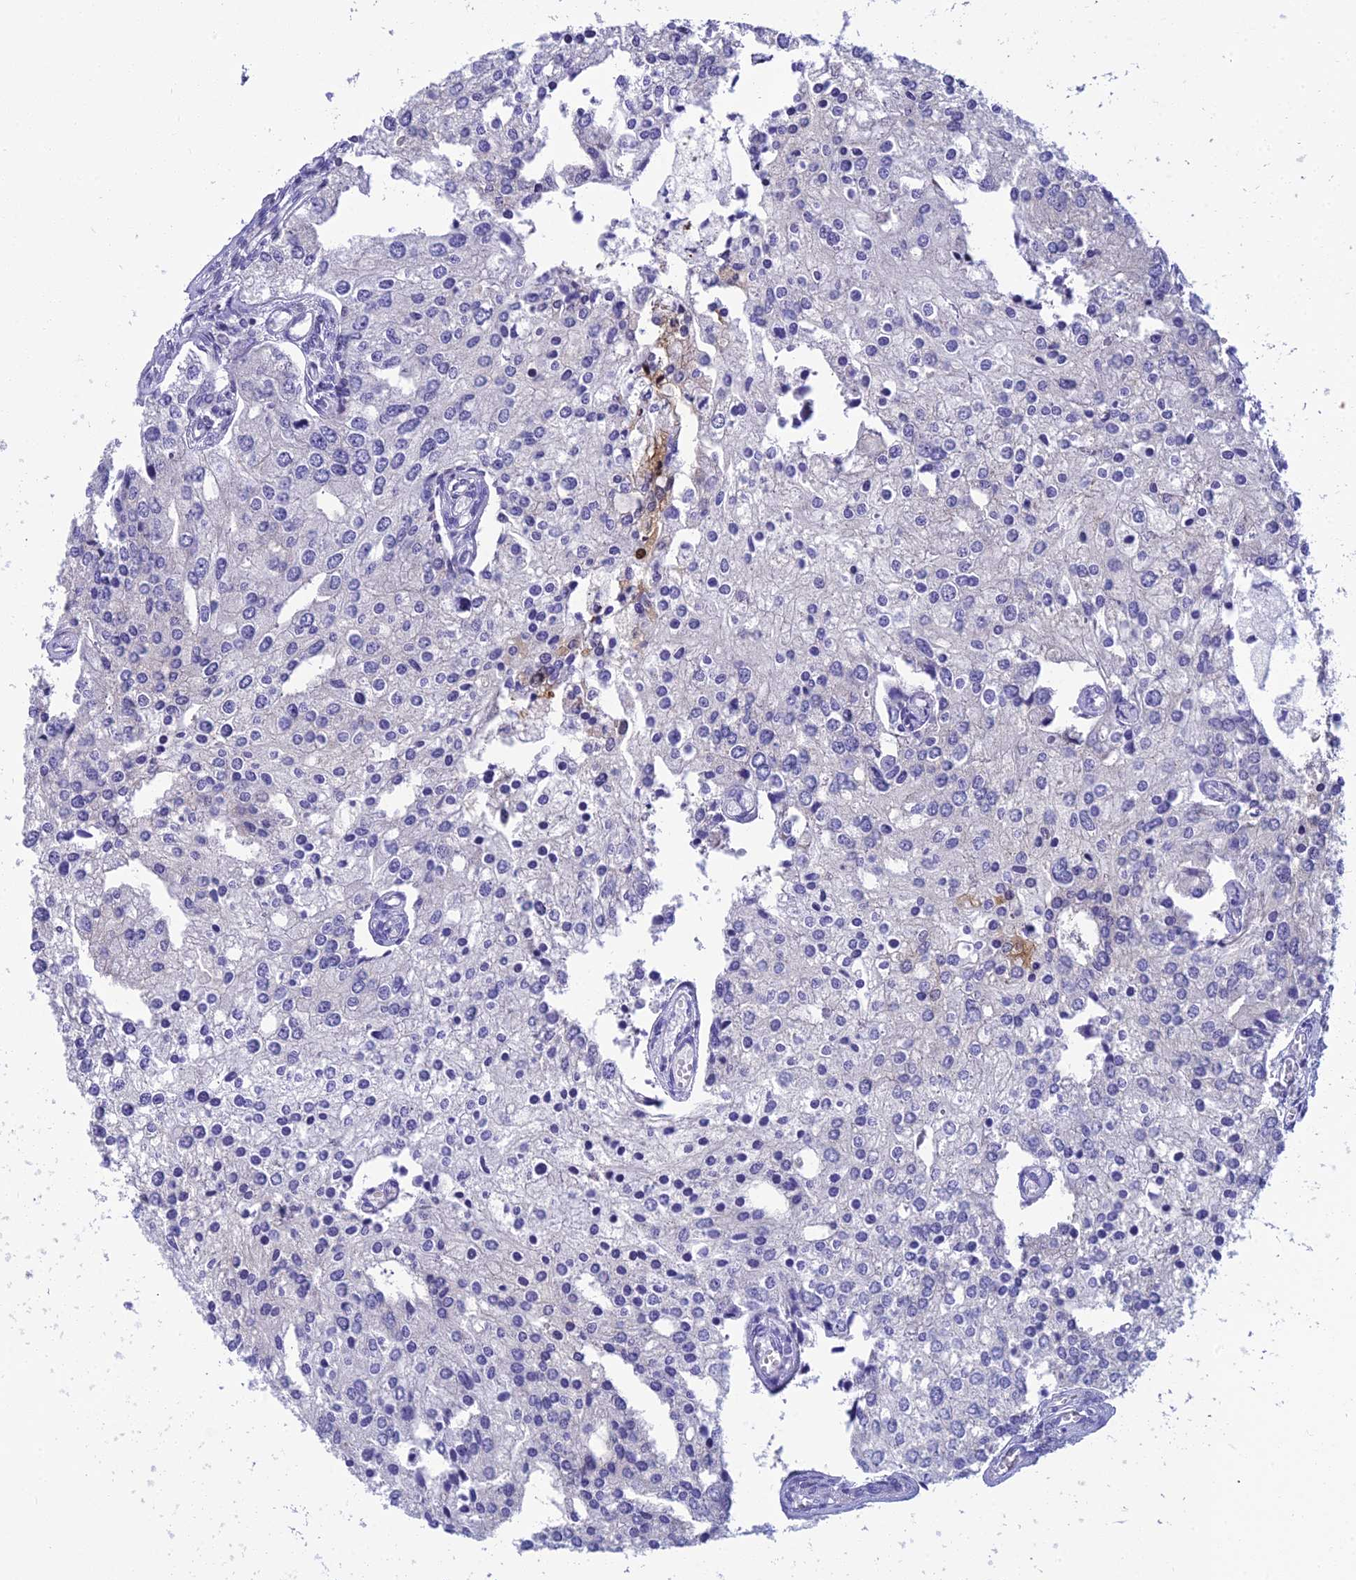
{"staining": {"intensity": "negative", "quantity": "none", "location": "none"}, "tissue": "prostate cancer", "cell_type": "Tumor cells", "image_type": "cancer", "snomed": [{"axis": "morphology", "description": "Adenocarcinoma, High grade"}, {"axis": "topography", "description": "Prostate"}], "caption": "A high-resolution photomicrograph shows immunohistochemistry (IHC) staining of prostate adenocarcinoma (high-grade), which displays no significant positivity in tumor cells. (DAB immunohistochemistry (IHC) visualized using brightfield microscopy, high magnification).", "gene": "ZMIZ1", "patient": {"sex": "male", "age": 62}}